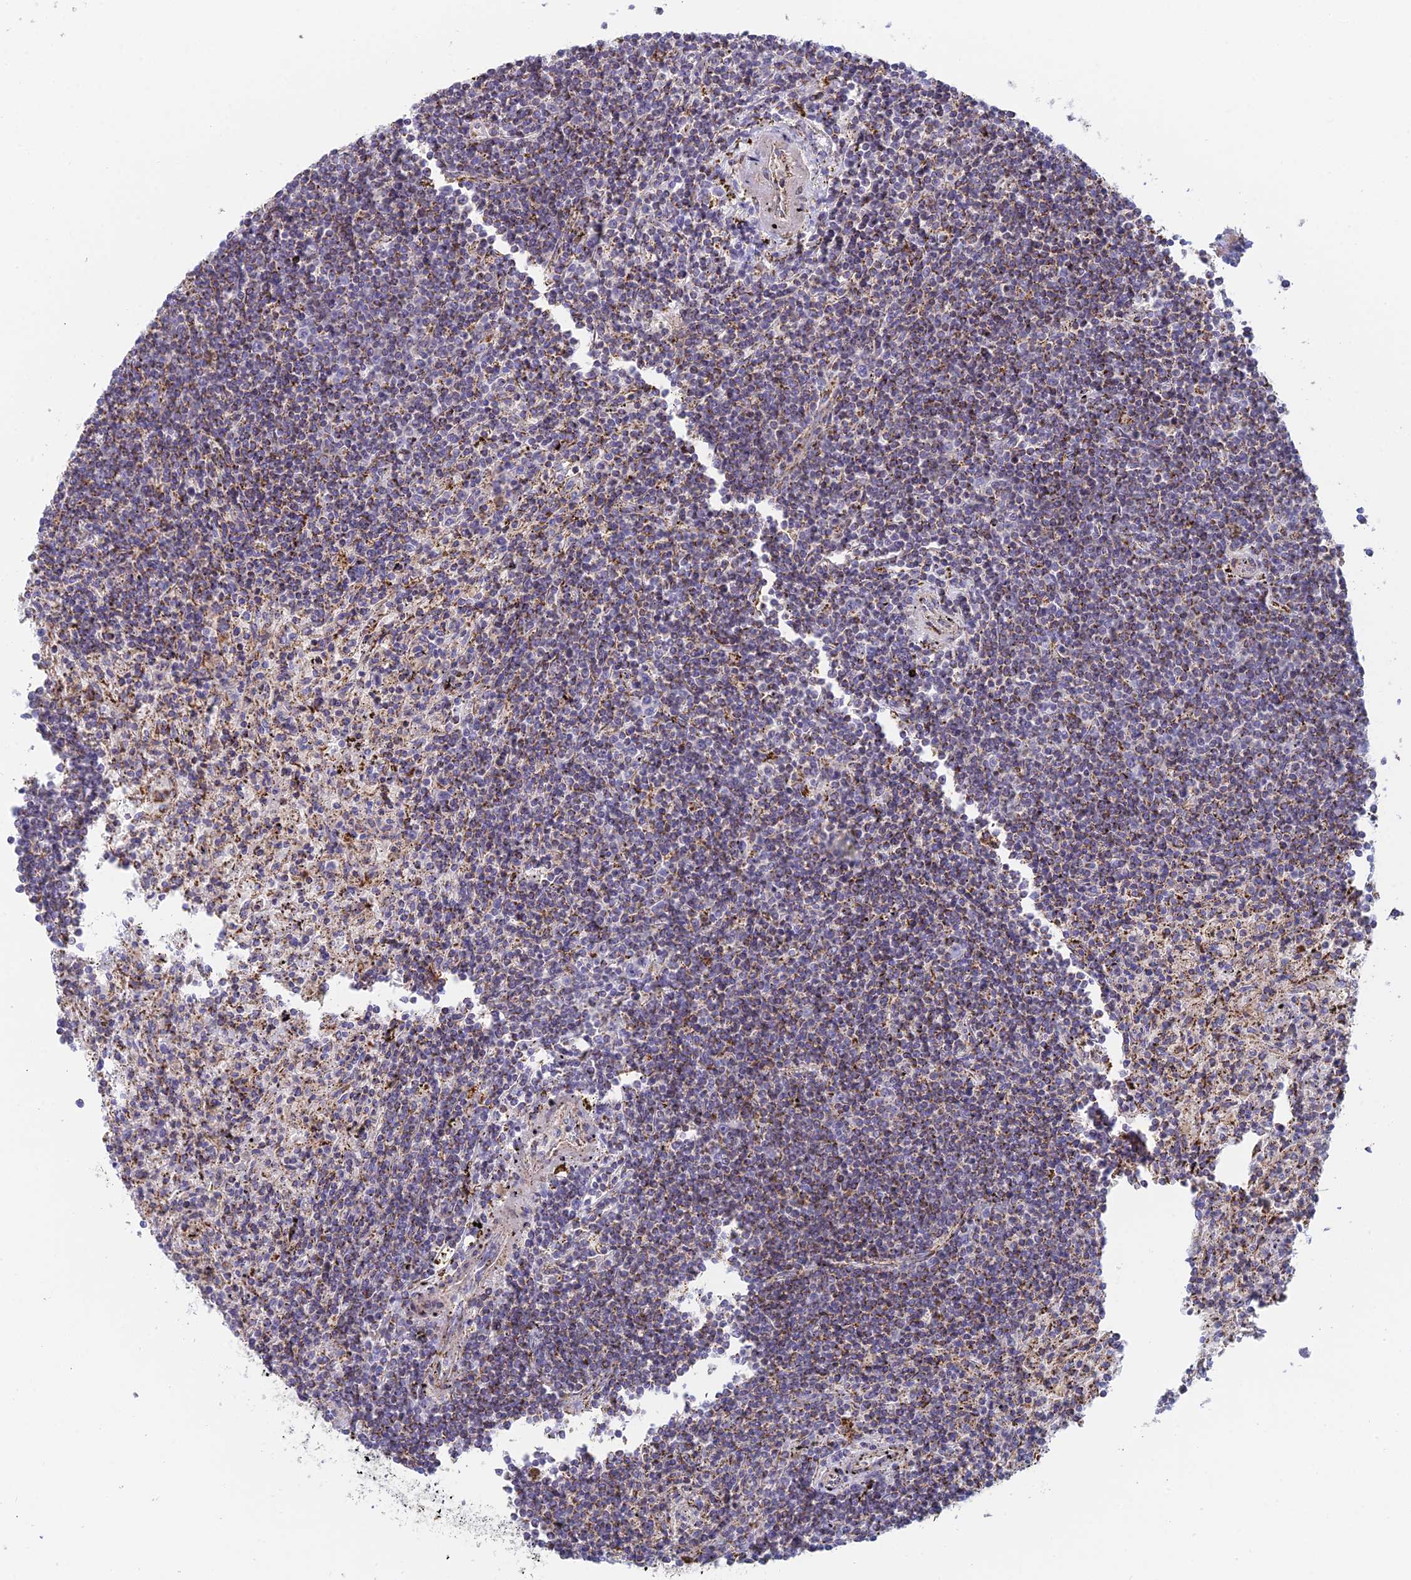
{"staining": {"intensity": "weak", "quantity": "25%-75%", "location": "cytoplasmic/membranous"}, "tissue": "lymphoma", "cell_type": "Tumor cells", "image_type": "cancer", "snomed": [{"axis": "morphology", "description": "Malignant lymphoma, non-Hodgkin's type, Low grade"}, {"axis": "topography", "description": "Spleen"}], "caption": "Protein staining shows weak cytoplasmic/membranous staining in approximately 25%-75% of tumor cells in lymphoma. Using DAB (3,3'-diaminobenzidine) (brown) and hematoxylin (blue) stains, captured at high magnification using brightfield microscopy.", "gene": "IFTAP", "patient": {"sex": "male", "age": 76}}